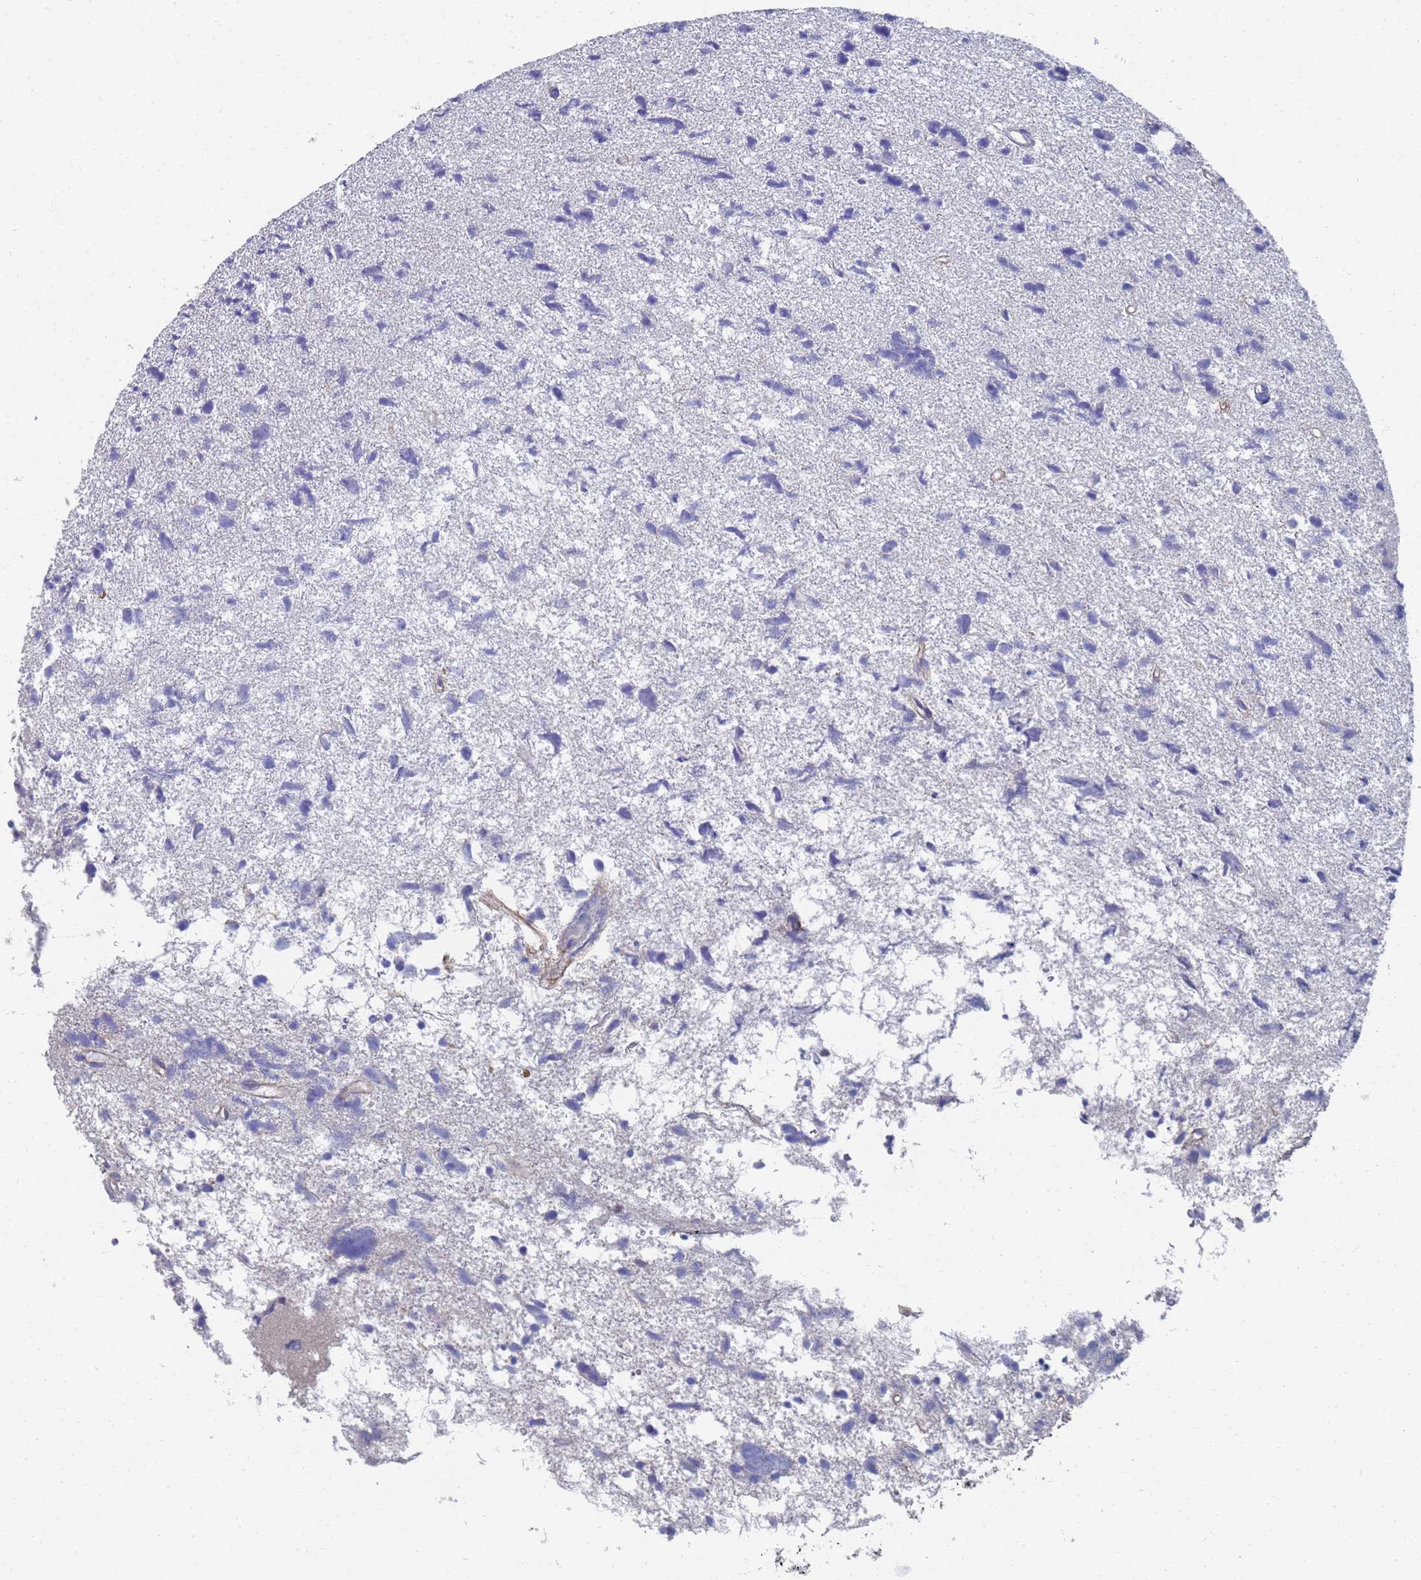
{"staining": {"intensity": "negative", "quantity": "none", "location": "none"}, "tissue": "glioma", "cell_type": "Tumor cells", "image_type": "cancer", "snomed": [{"axis": "morphology", "description": "Glioma, malignant, High grade"}, {"axis": "topography", "description": "Brain"}], "caption": "Malignant glioma (high-grade) stained for a protein using immunohistochemistry displays no expression tumor cells.", "gene": "LBX2", "patient": {"sex": "female", "age": 59}}